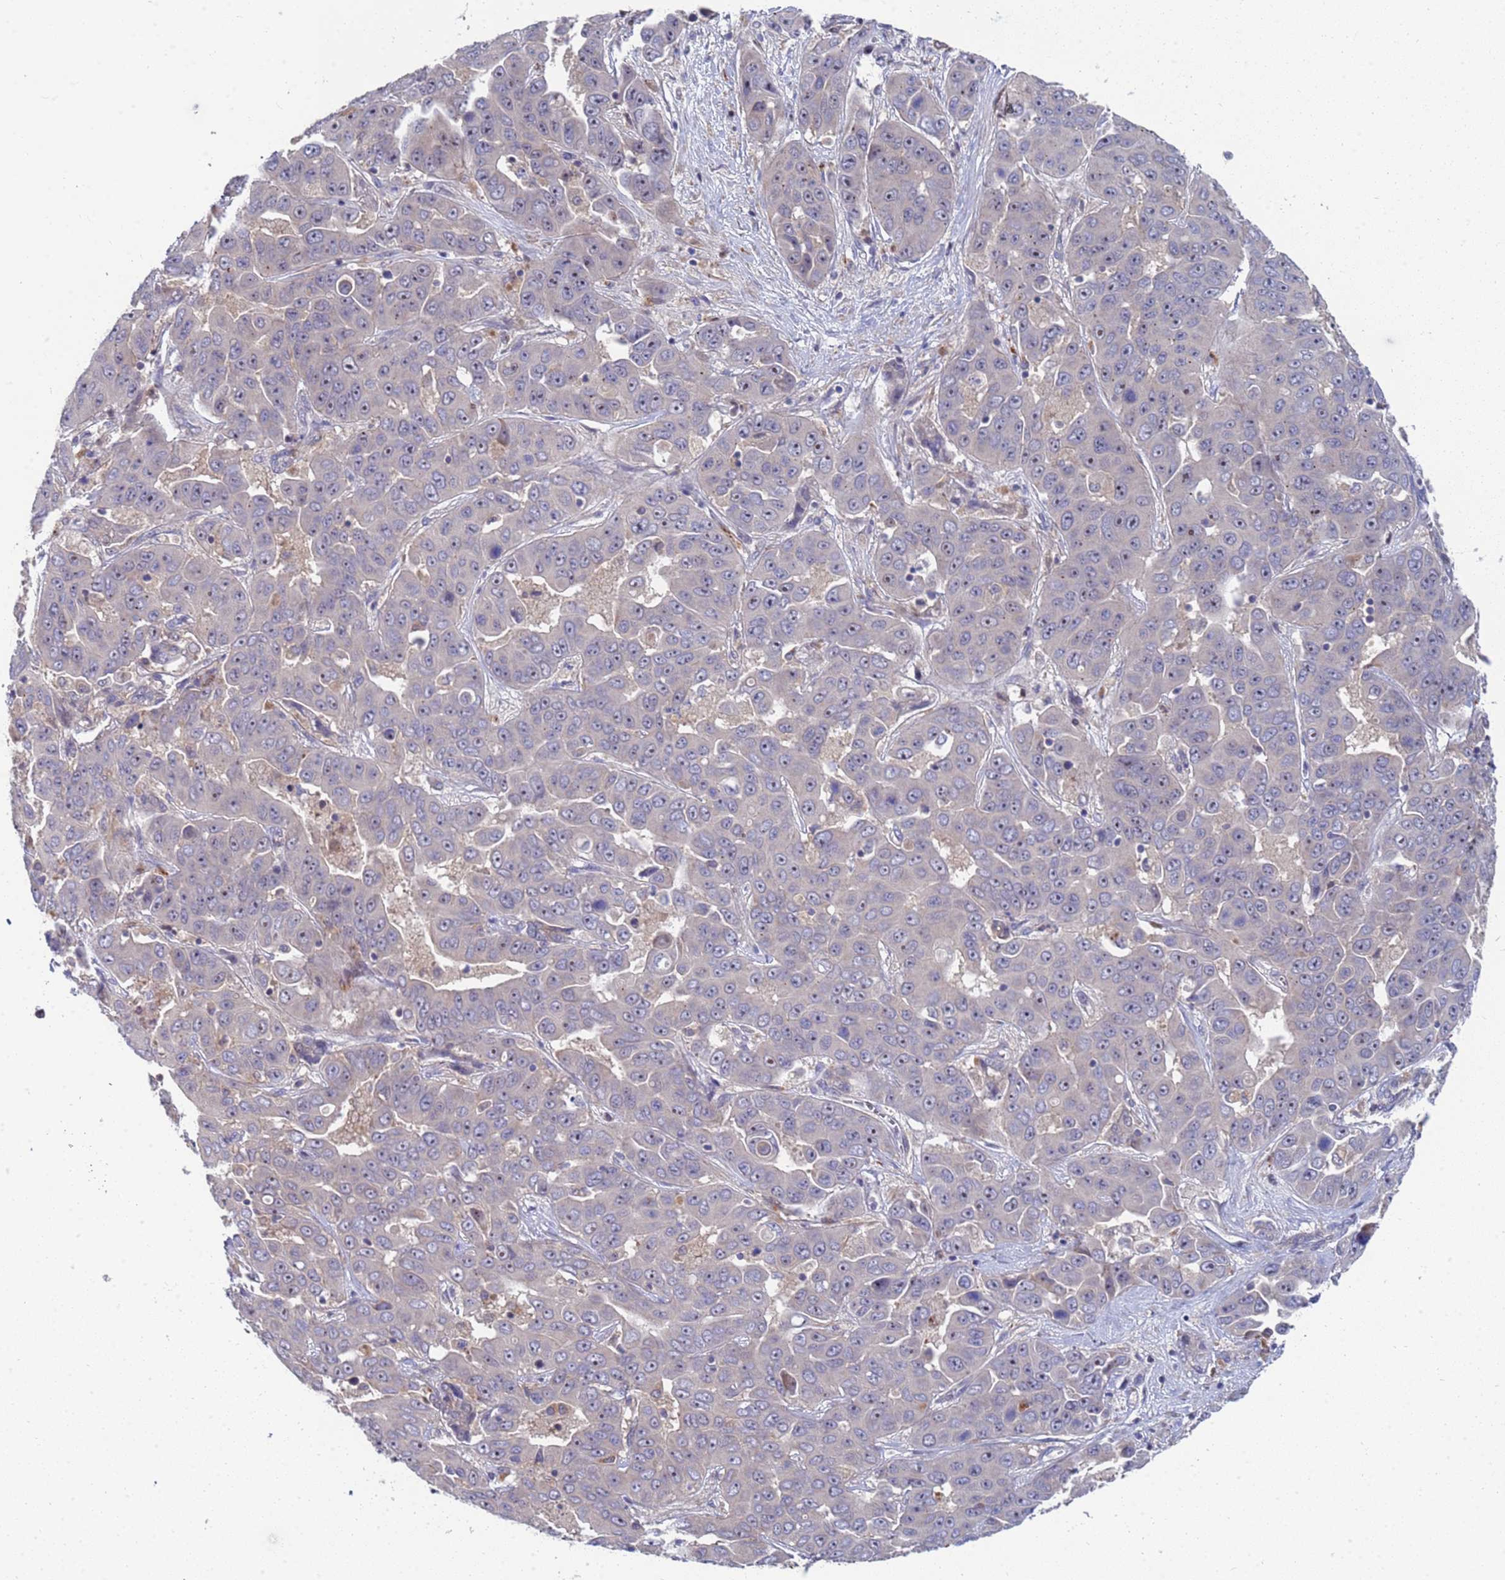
{"staining": {"intensity": "negative", "quantity": "none", "location": "none"}, "tissue": "liver cancer", "cell_type": "Tumor cells", "image_type": "cancer", "snomed": [{"axis": "morphology", "description": "Cholangiocarcinoma"}, {"axis": "topography", "description": "Liver"}], "caption": "Tumor cells are negative for protein expression in human cholangiocarcinoma (liver). The staining is performed using DAB brown chromogen with nuclei counter-stained in using hematoxylin.", "gene": "ENOSF1", "patient": {"sex": "female", "age": 52}}